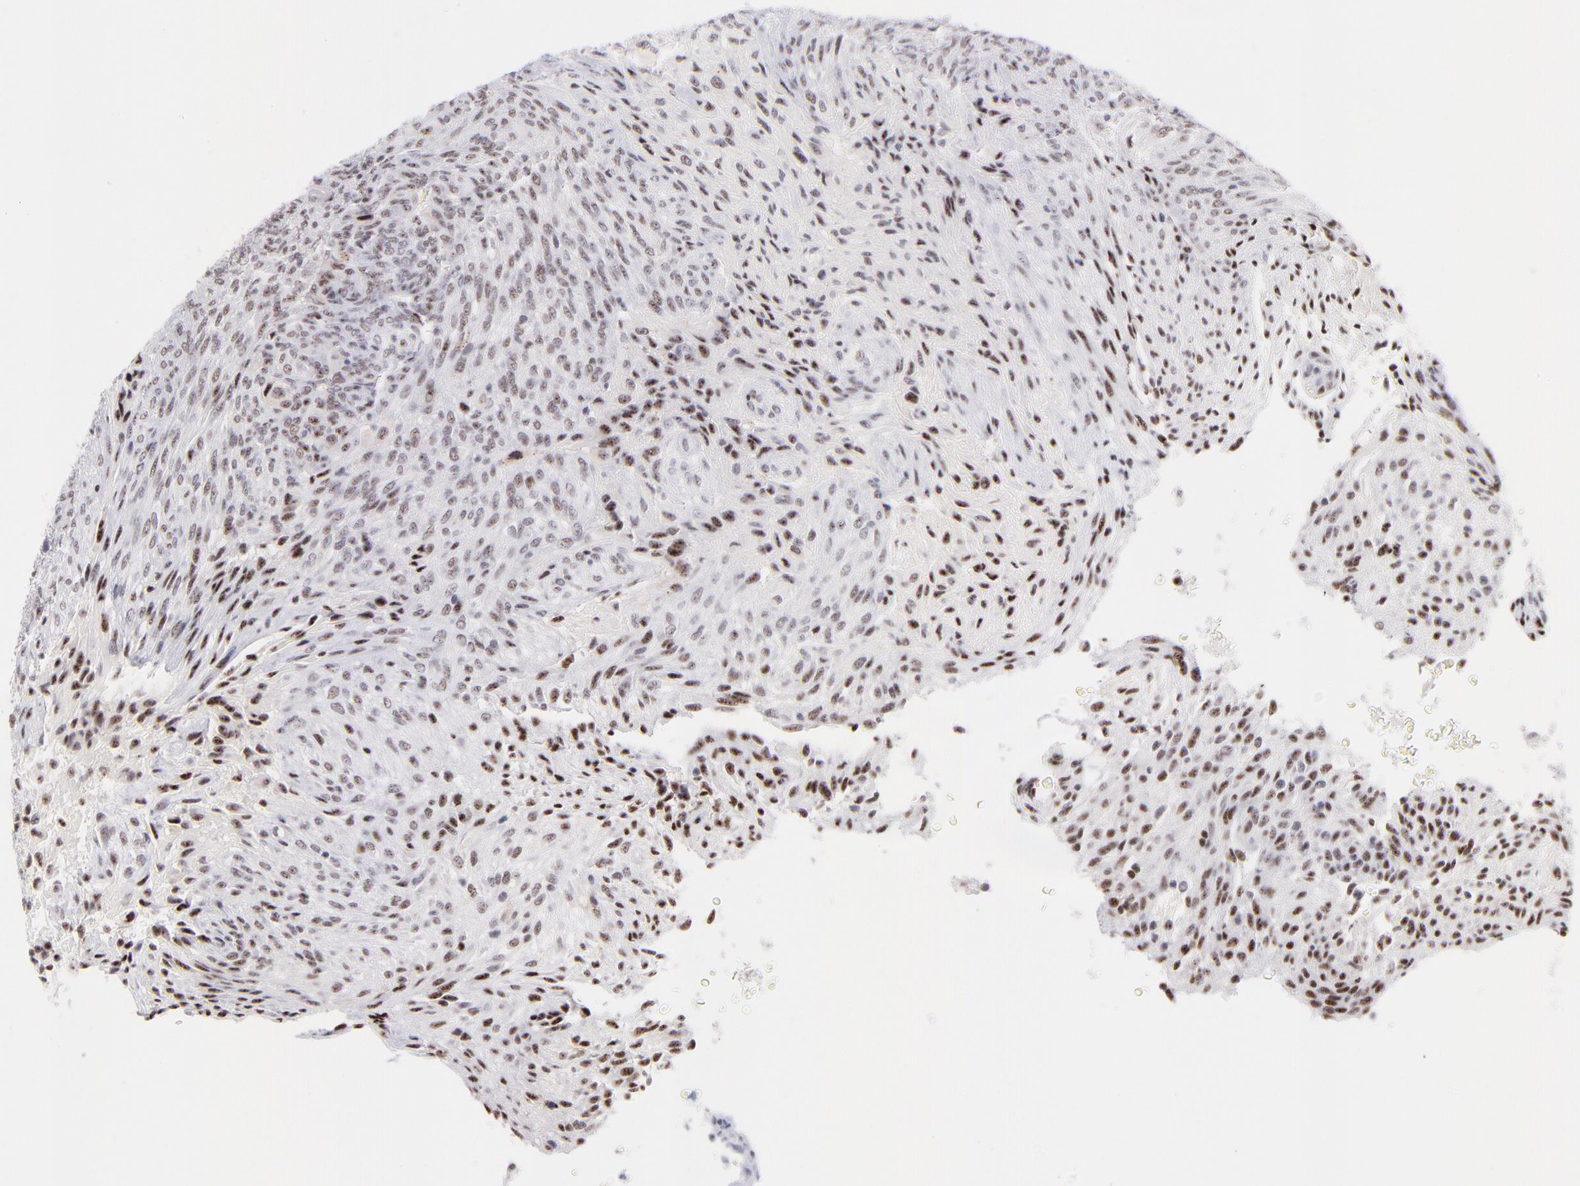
{"staining": {"intensity": "moderate", "quantity": ">75%", "location": "nuclear"}, "tissue": "glioma", "cell_type": "Tumor cells", "image_type": "cancer", "snomed": [{"axis": "morphology", "description": "Glioma, malignant, High grade"}, {"axis": "topography", "description": "Cerebral cortex"}], "caption": "Brown immunohistochemical staining in high-grade glioma (malignant) shows moderate nuclear expression in approximately >75% of tumor cells.", "gene": "CDC25C", "patient": {"sex": "female", "age": 55}}